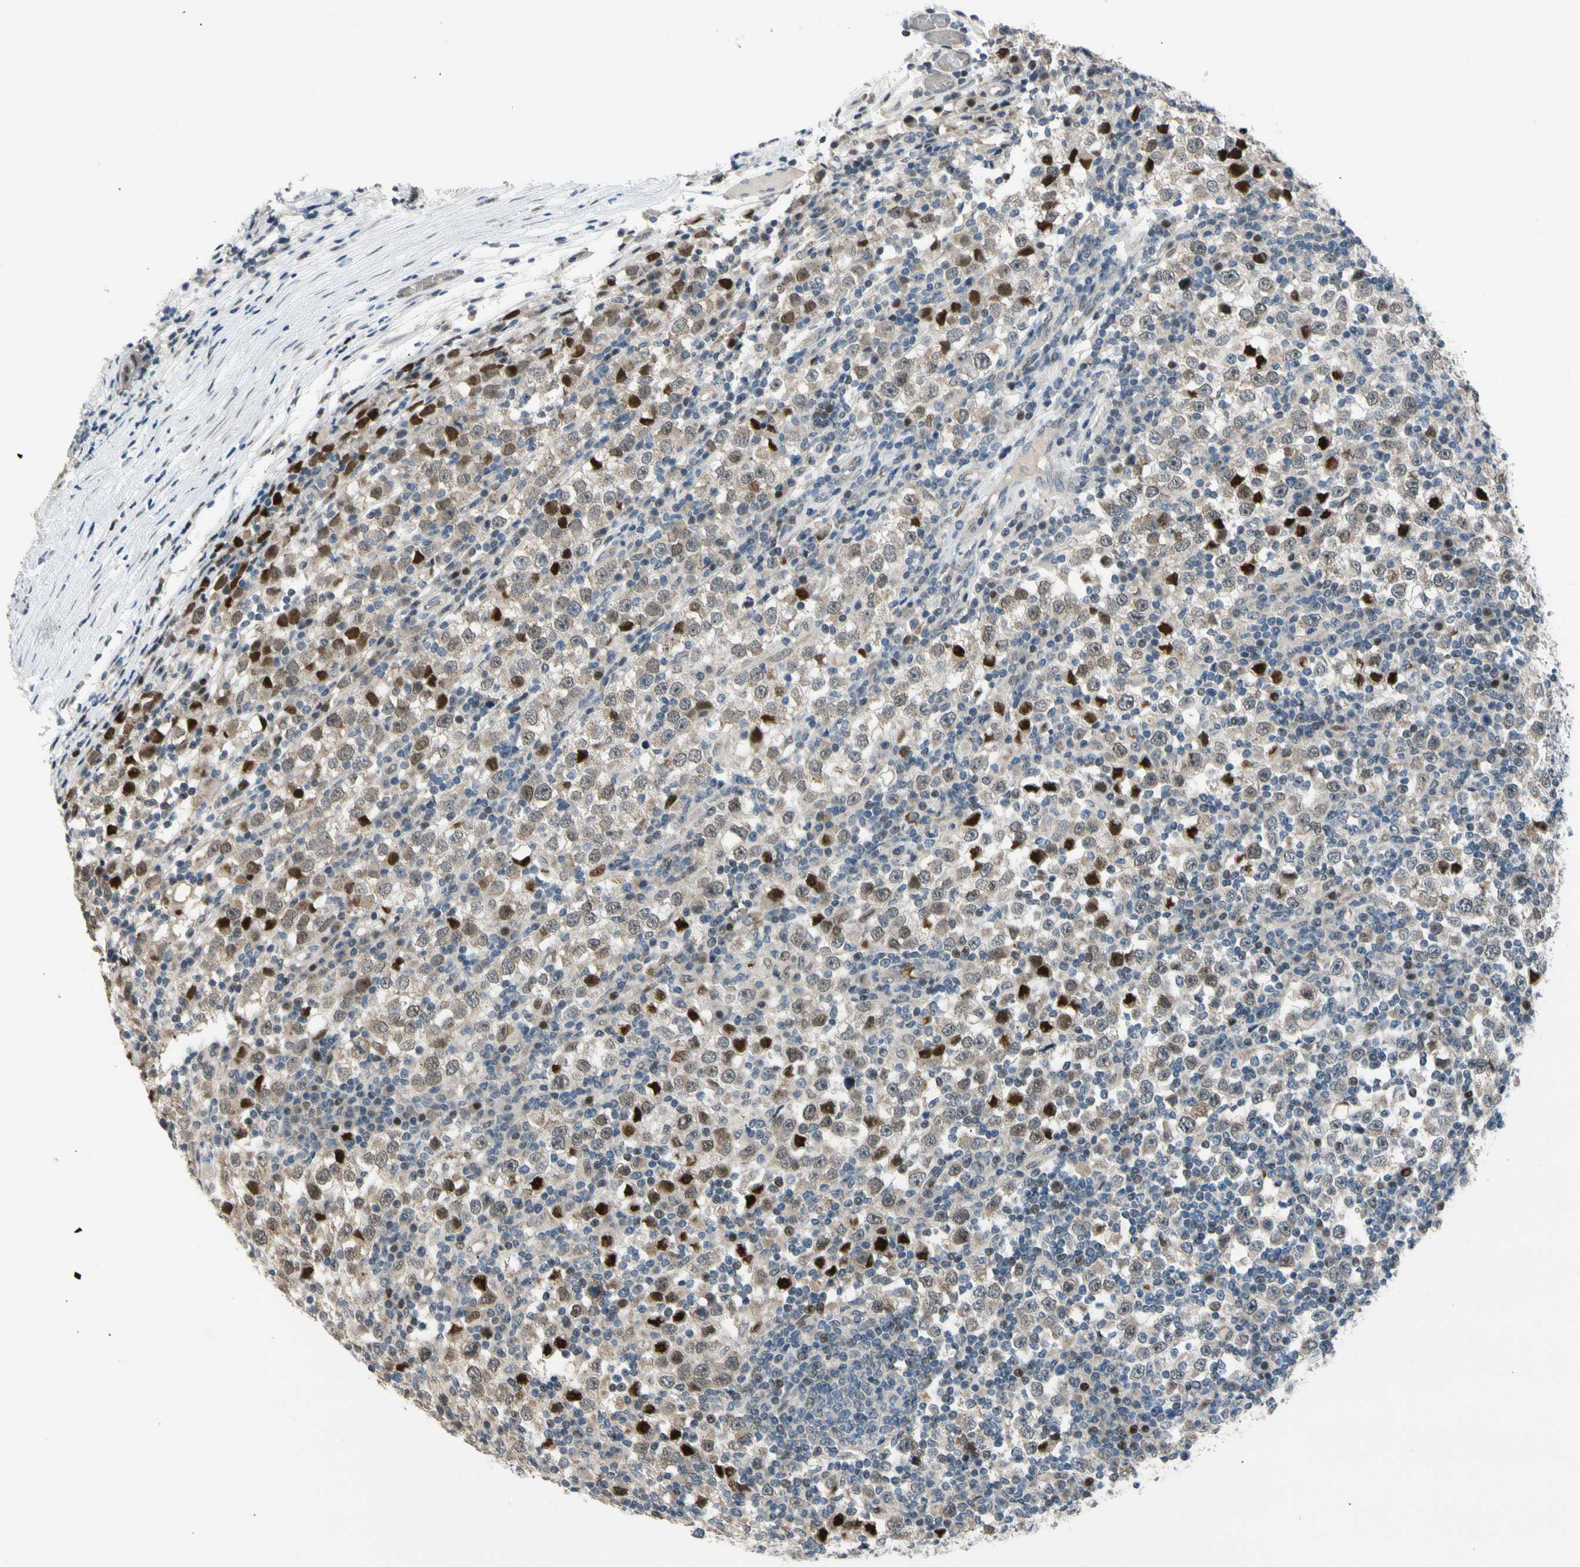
{"staining": {"intensity": "weak", "quantity": ">75%", "location": "cytoplasmic/membranous"}, "tissue": "testis cancer", "cell_type": "Tumor cells", "image_type": "cancer", "snomed": [{"axis": "morphology", "description": "Seminoma, NOS"}, {"axis": "topography", "description": "Testis"}], "caption": "This photomicrograph demonstrates immunohistochemistry (IHC) staining of testis cancer, with low weak cytoplasmic/membranous expression in about >75% of tumor cells.", "gene": "ZNF184", "patient": {"sex": "male", "age": 65}}